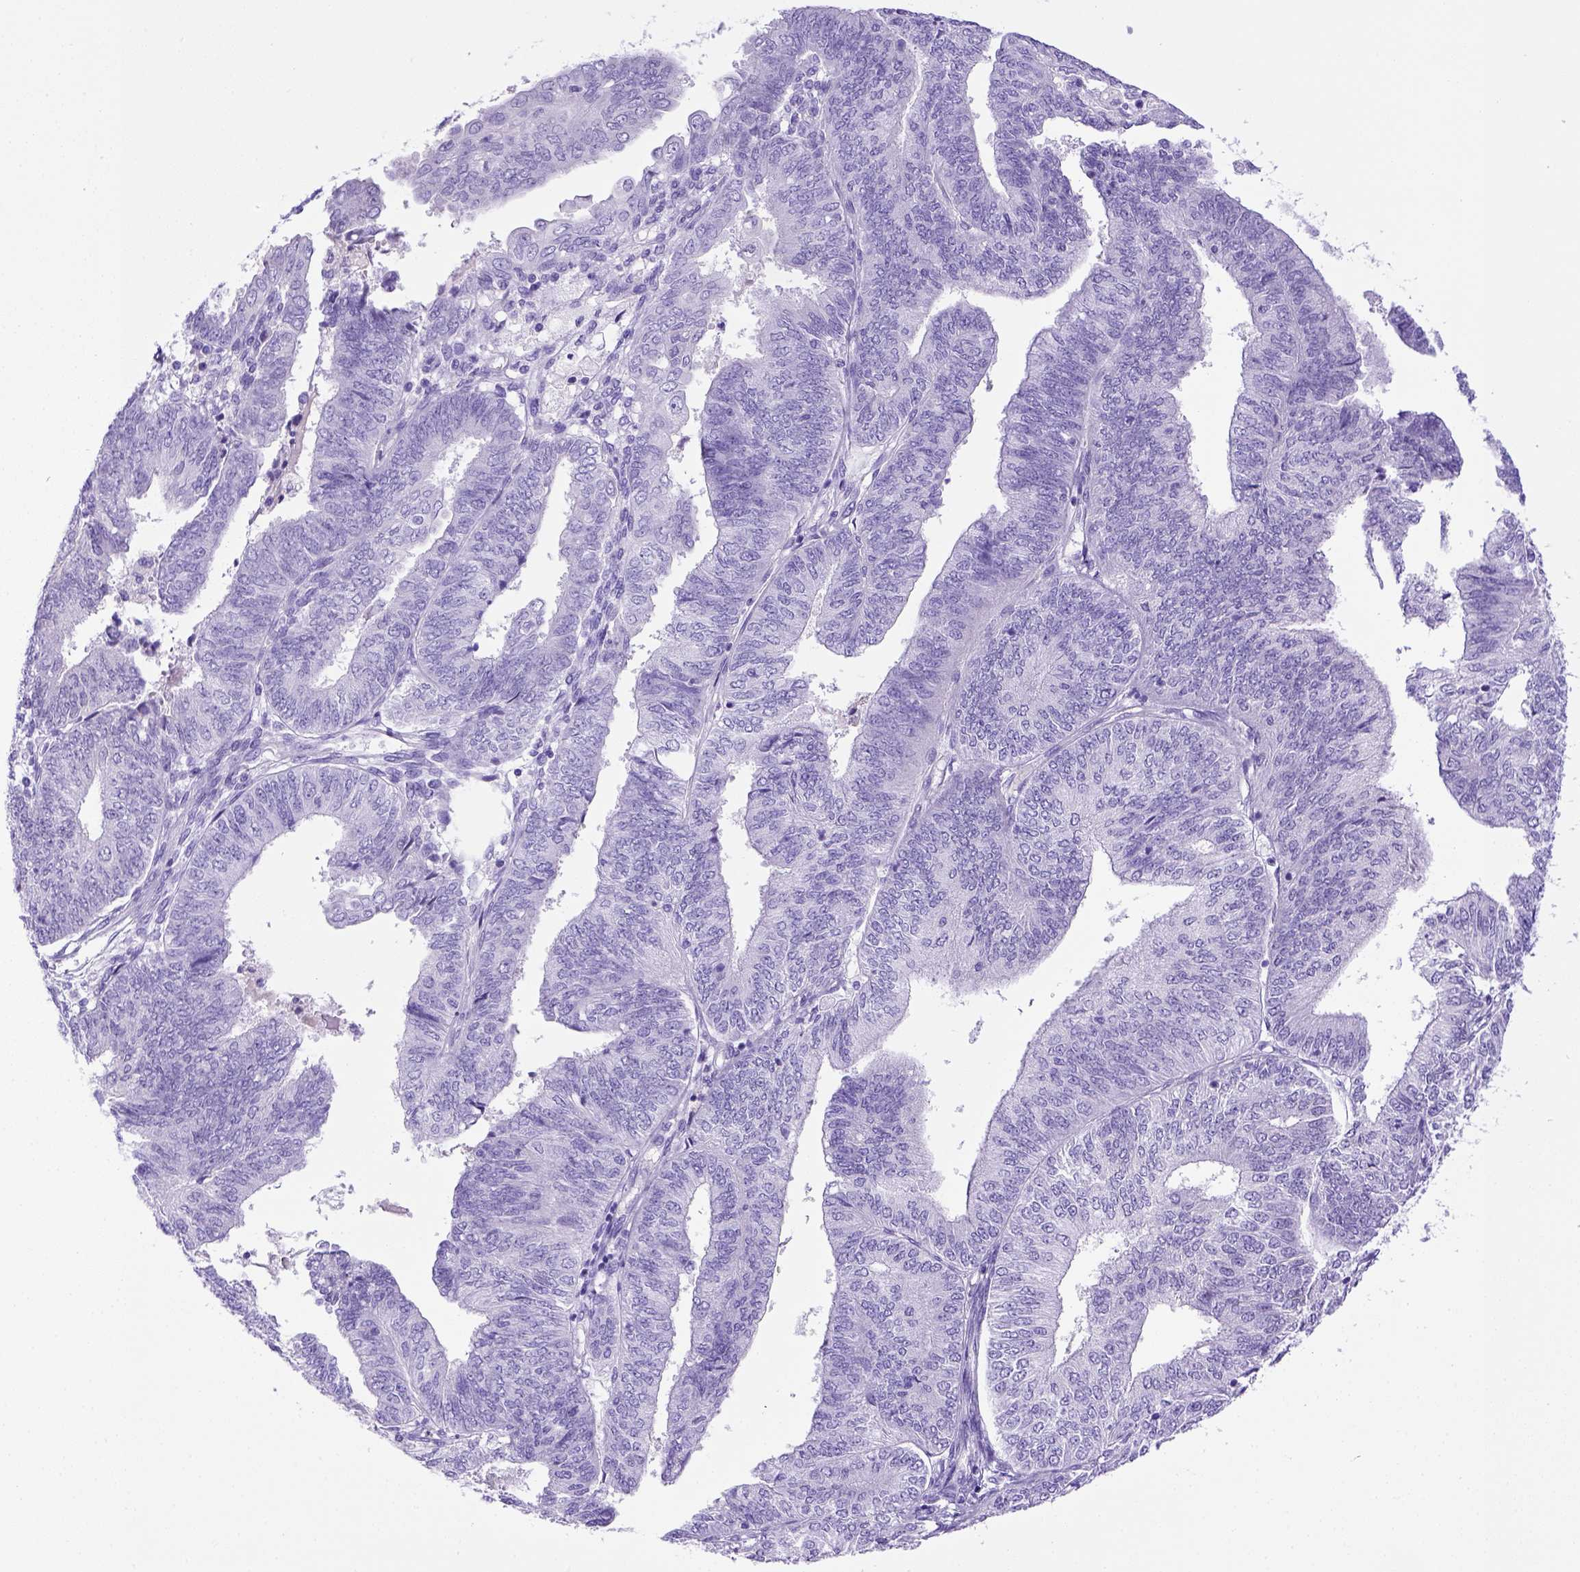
{"staining": {"intensity": "negative", "quantity": "none", "location": "none"}, "tissue": "endometrial cancer", "cell_type": "Tumor cells", "image_type": "cancer", "snomed": [{"axis": "morphology", "description": "Adenocarcinoma, NOS"}, {"axis": "topography", "description": "Endometrium"}], "caption": "Immunohistochemistry photomicrograph of neoplastic tissue: adenocarcinoma (endometrial) stained with DAB shows no significant protein positivity in tumor cells. (Stains: DAB (3,3'-diaminobenzidine) IHC with hematoxylin counter stain, Microscopy: brightfield microscopy at high magnification).", "gene": "ITIH4", "patient": {"sex": "female", "age": 58}}